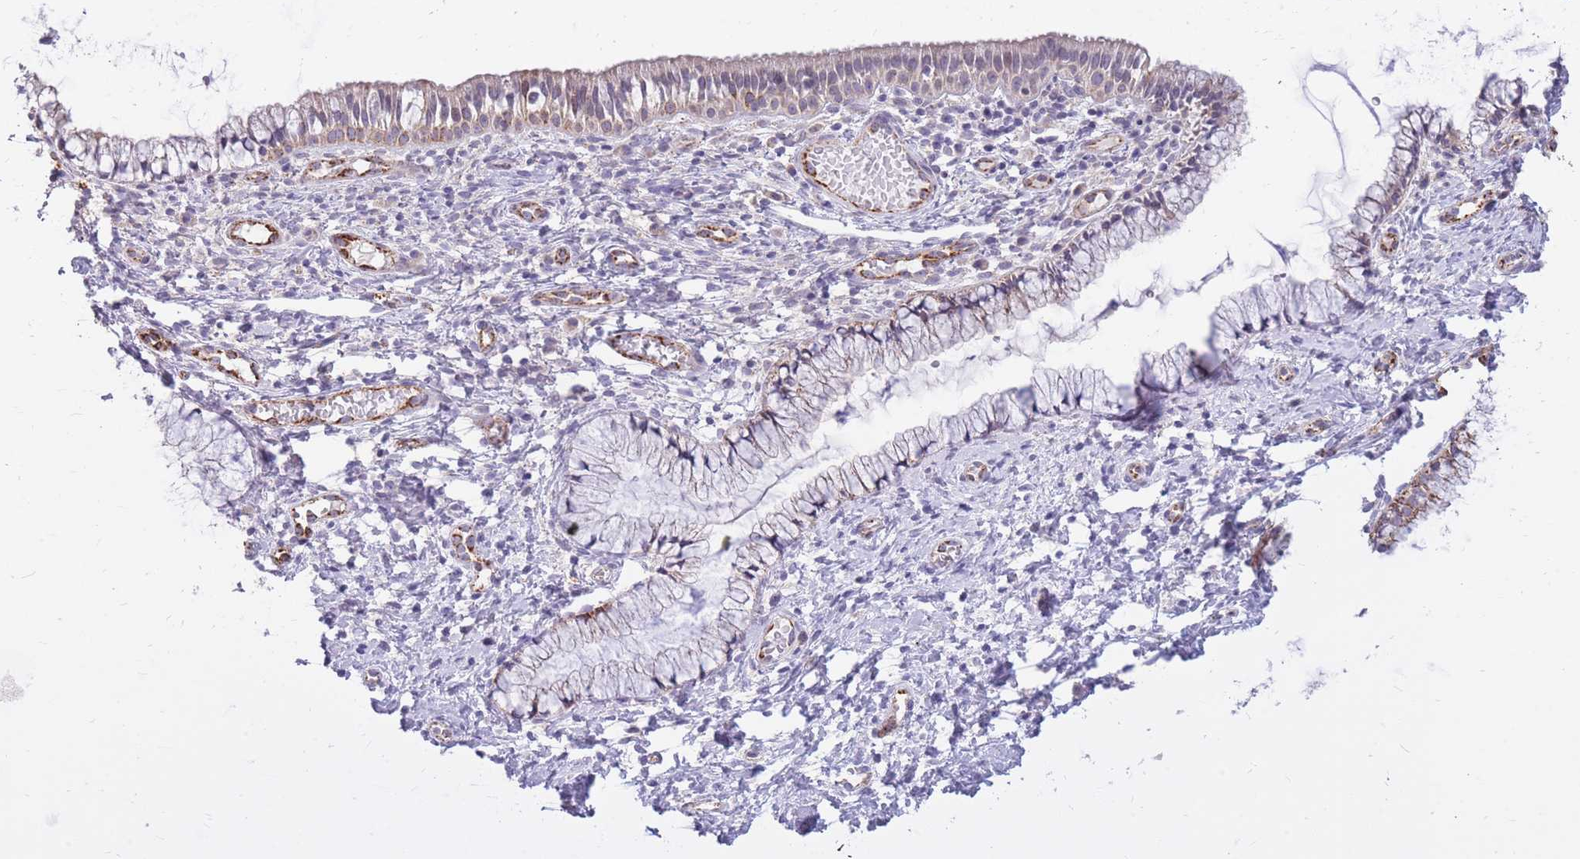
{"staining": {"intensity": "weak", "quantity": "25%-75%", "location": "cytoplasmic/membranous"}, "tissue": "cervix", "cell_type": "Glandular cells", "image_type": "normal", "snomed": [{"axis": "morphology", "description": "Normal tissue, NOS"}, {"axis": "topography", "description": "Cervix"}], "caption": "Protein analysis of unremarkable cervix shows weak cytoplasmic/membranous expression in approximately 25%-75% of glandular cells. Nuclei are stained in blue.", "gene": "RNF170", "patient": {"sex": "female", "age": 36}}